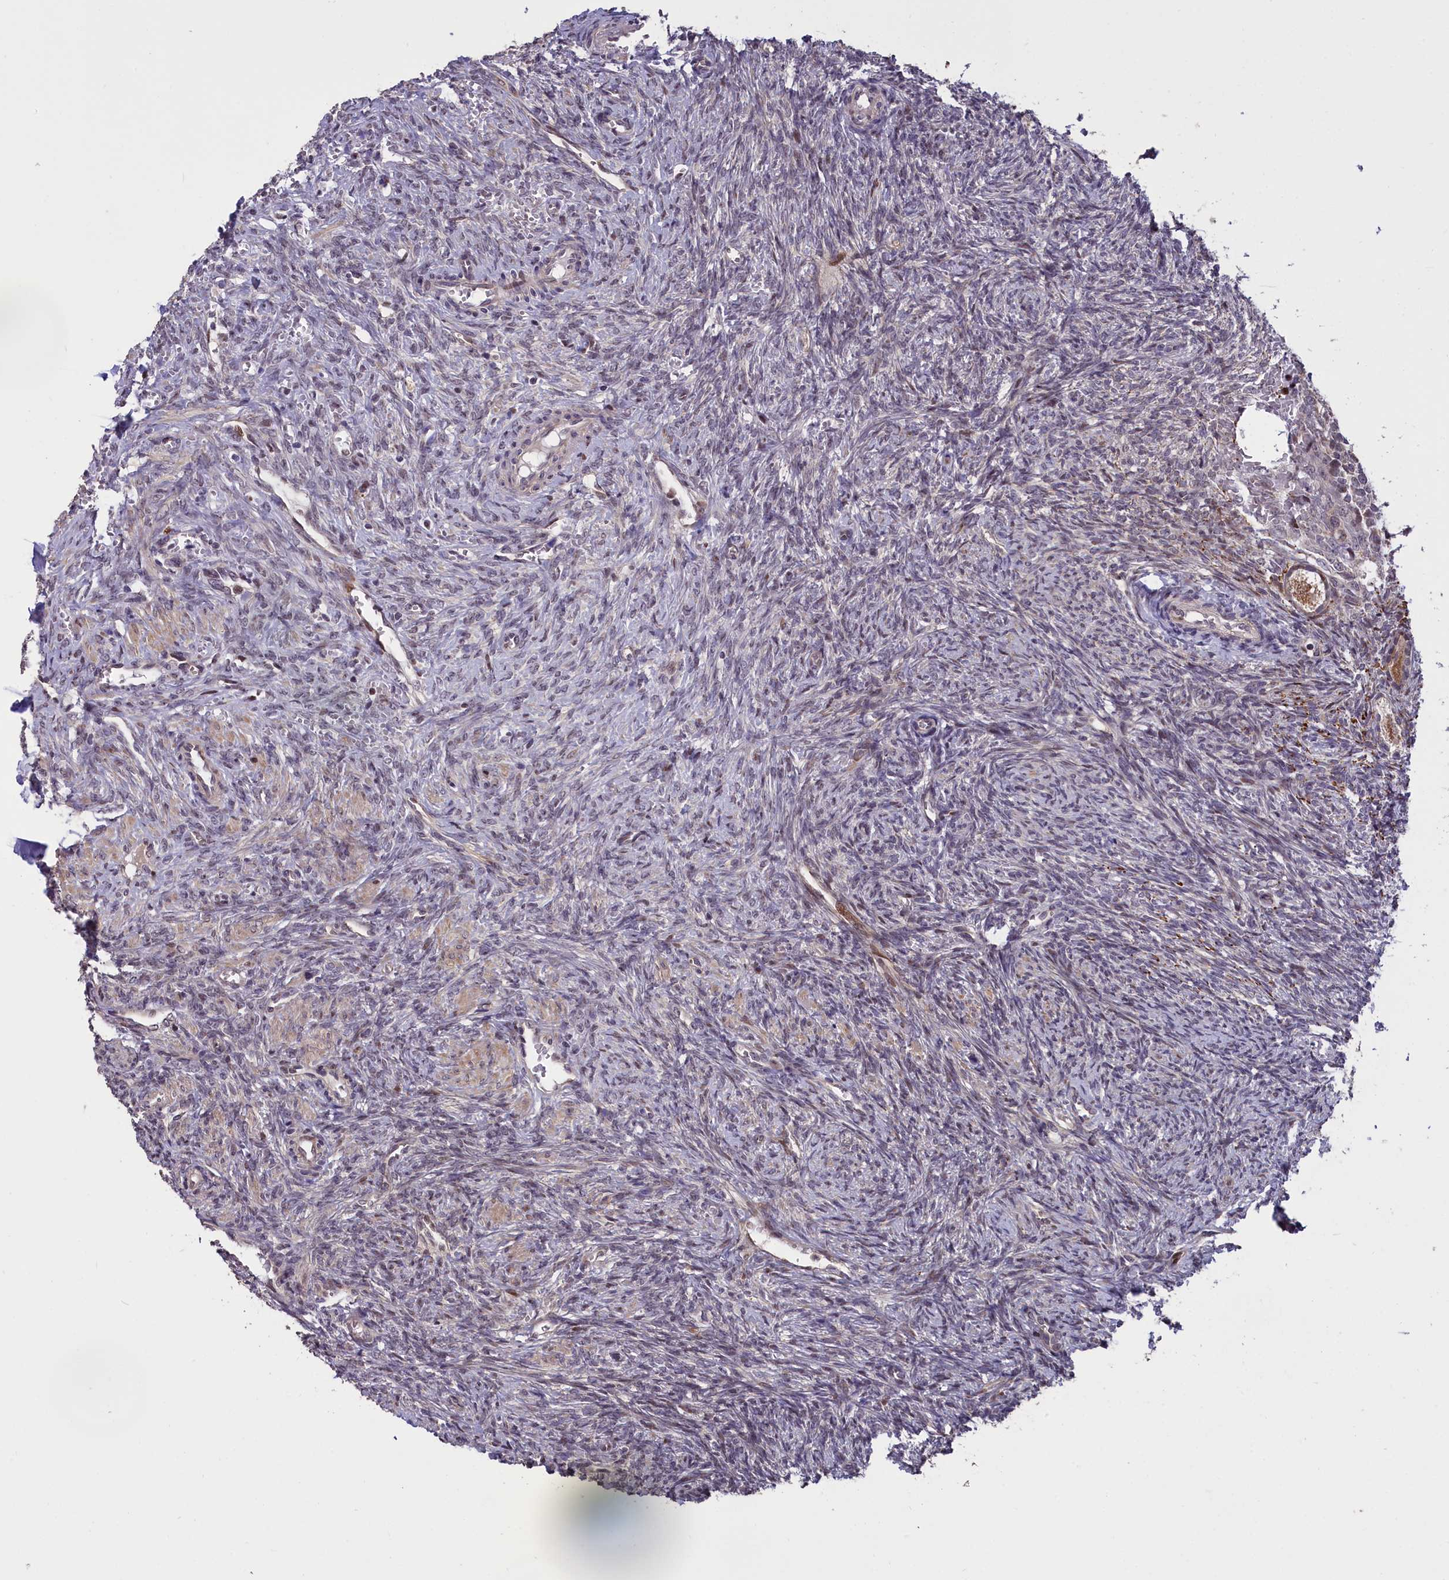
{"staining": {"intensity": "weak", "quantity": "<25%", "location": "nuclear"}, "tissue": "ovary", "cell_type": "Ovarian stroma cells", "image_type": "normal", "snomed": [{"axis": "morphology", "description": "Normal tissue, NOS"}, {"axis": "topography", "description": "Ovary"}], "caption": "There is no significant positivity in ovarian stroma cells of ovary. (IHC, brightfield microscopy, high magnification).", "gene": "RELB", "patient": {"sex": "female", "age": 41}}